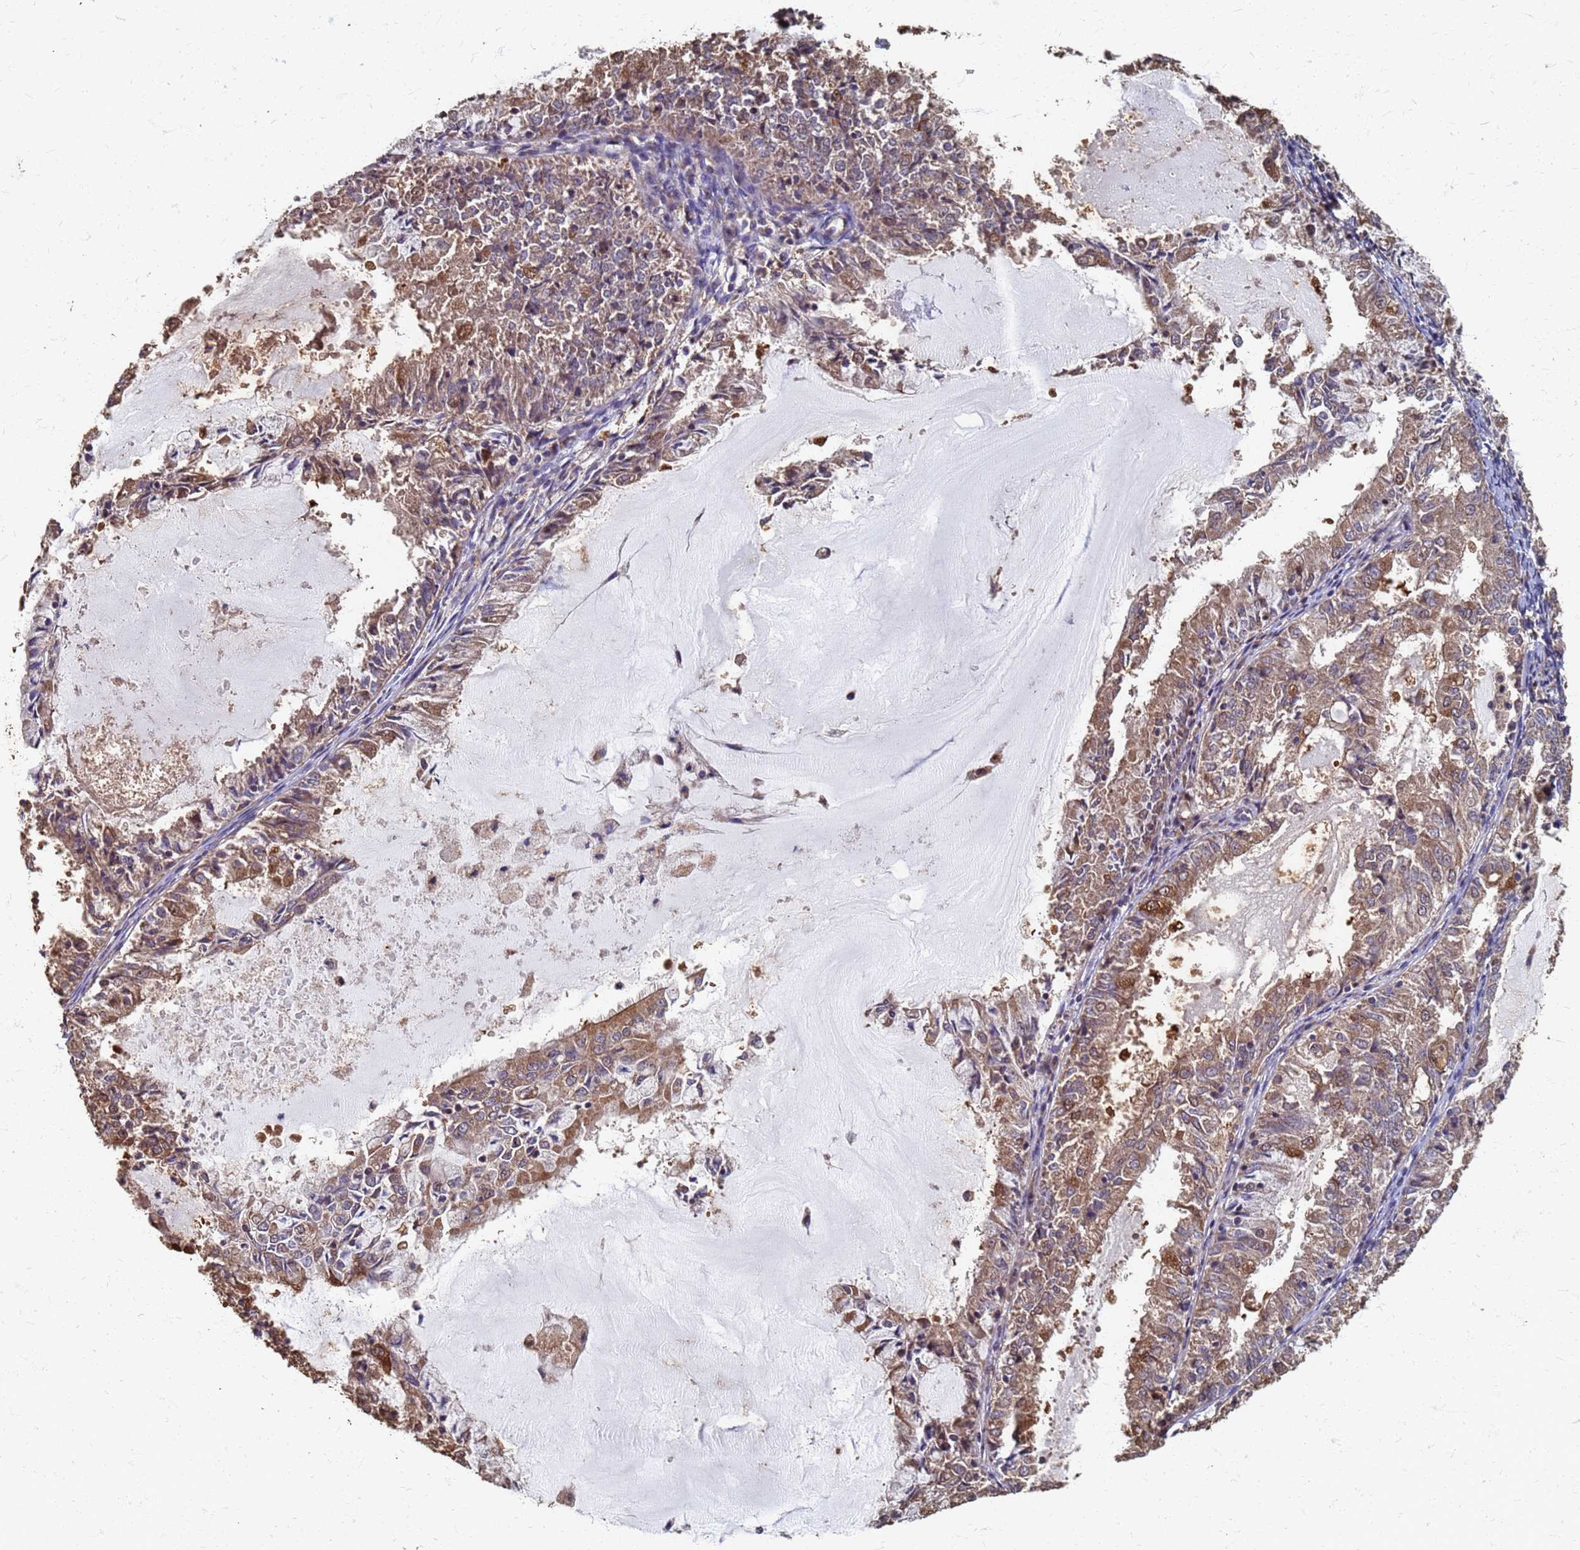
{"staining": {"intensity": "moderate", "quantity": ">75%", "location": "cytoplasmic/membranous"}, "tissue": "endometrial cancer", "cell_type": "Tumor cells", "image_type": "cancer", "snomed": [{"axis": "morphology", "description": "Adenocarcinoma, NOS"}, {"axis": "topography", "description": "Endometrium"}], "caption": "Immunohistochemistry (IHC) image of human endometrial cancer stained for a protein (brown), which reveals medium levels of moderate cytoplasmic/membranous positivity in about >75% of tumor cells.", "gene": "DPH5", "patient": {"sex": "female", "age": 57}}